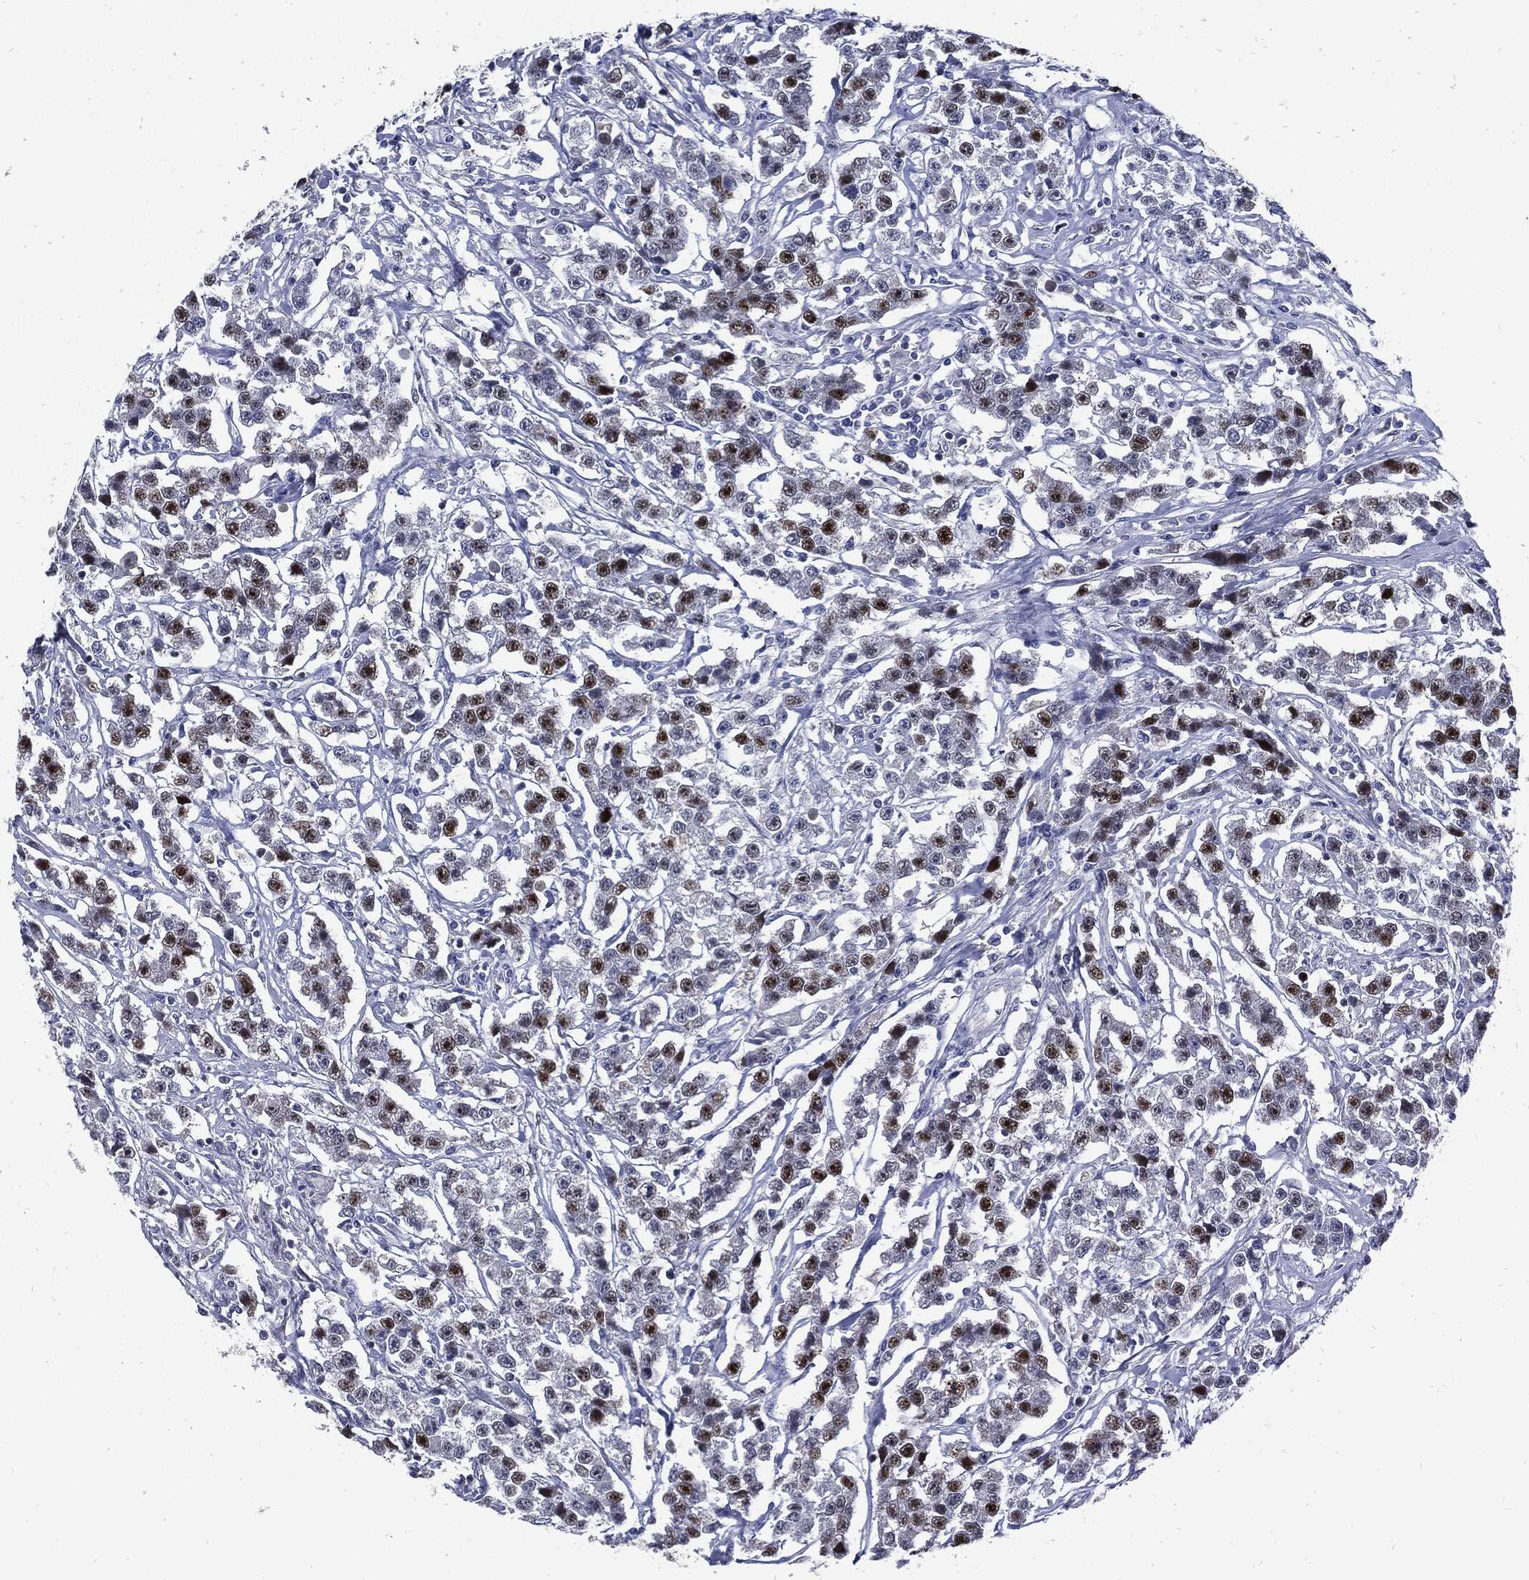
{"staining": {"intensity": "strong", "quantity": "<25%", "location": "nuclear"}, "tissue": "testis cancer", "cell_type": "Tumor cells", "image_type": "cancer", "snomed": [{"axis": "morphology", "description": "Seminoma, NOS"}, {"axis": "topography", "description": "Testis"}], "caption": "Tumor cells show medium levels of strong nuclear positivity in approximately <25% of cells in seminoma (testis).", "gene": "NBN", "patient": {"sex": "male", "age": 59}}